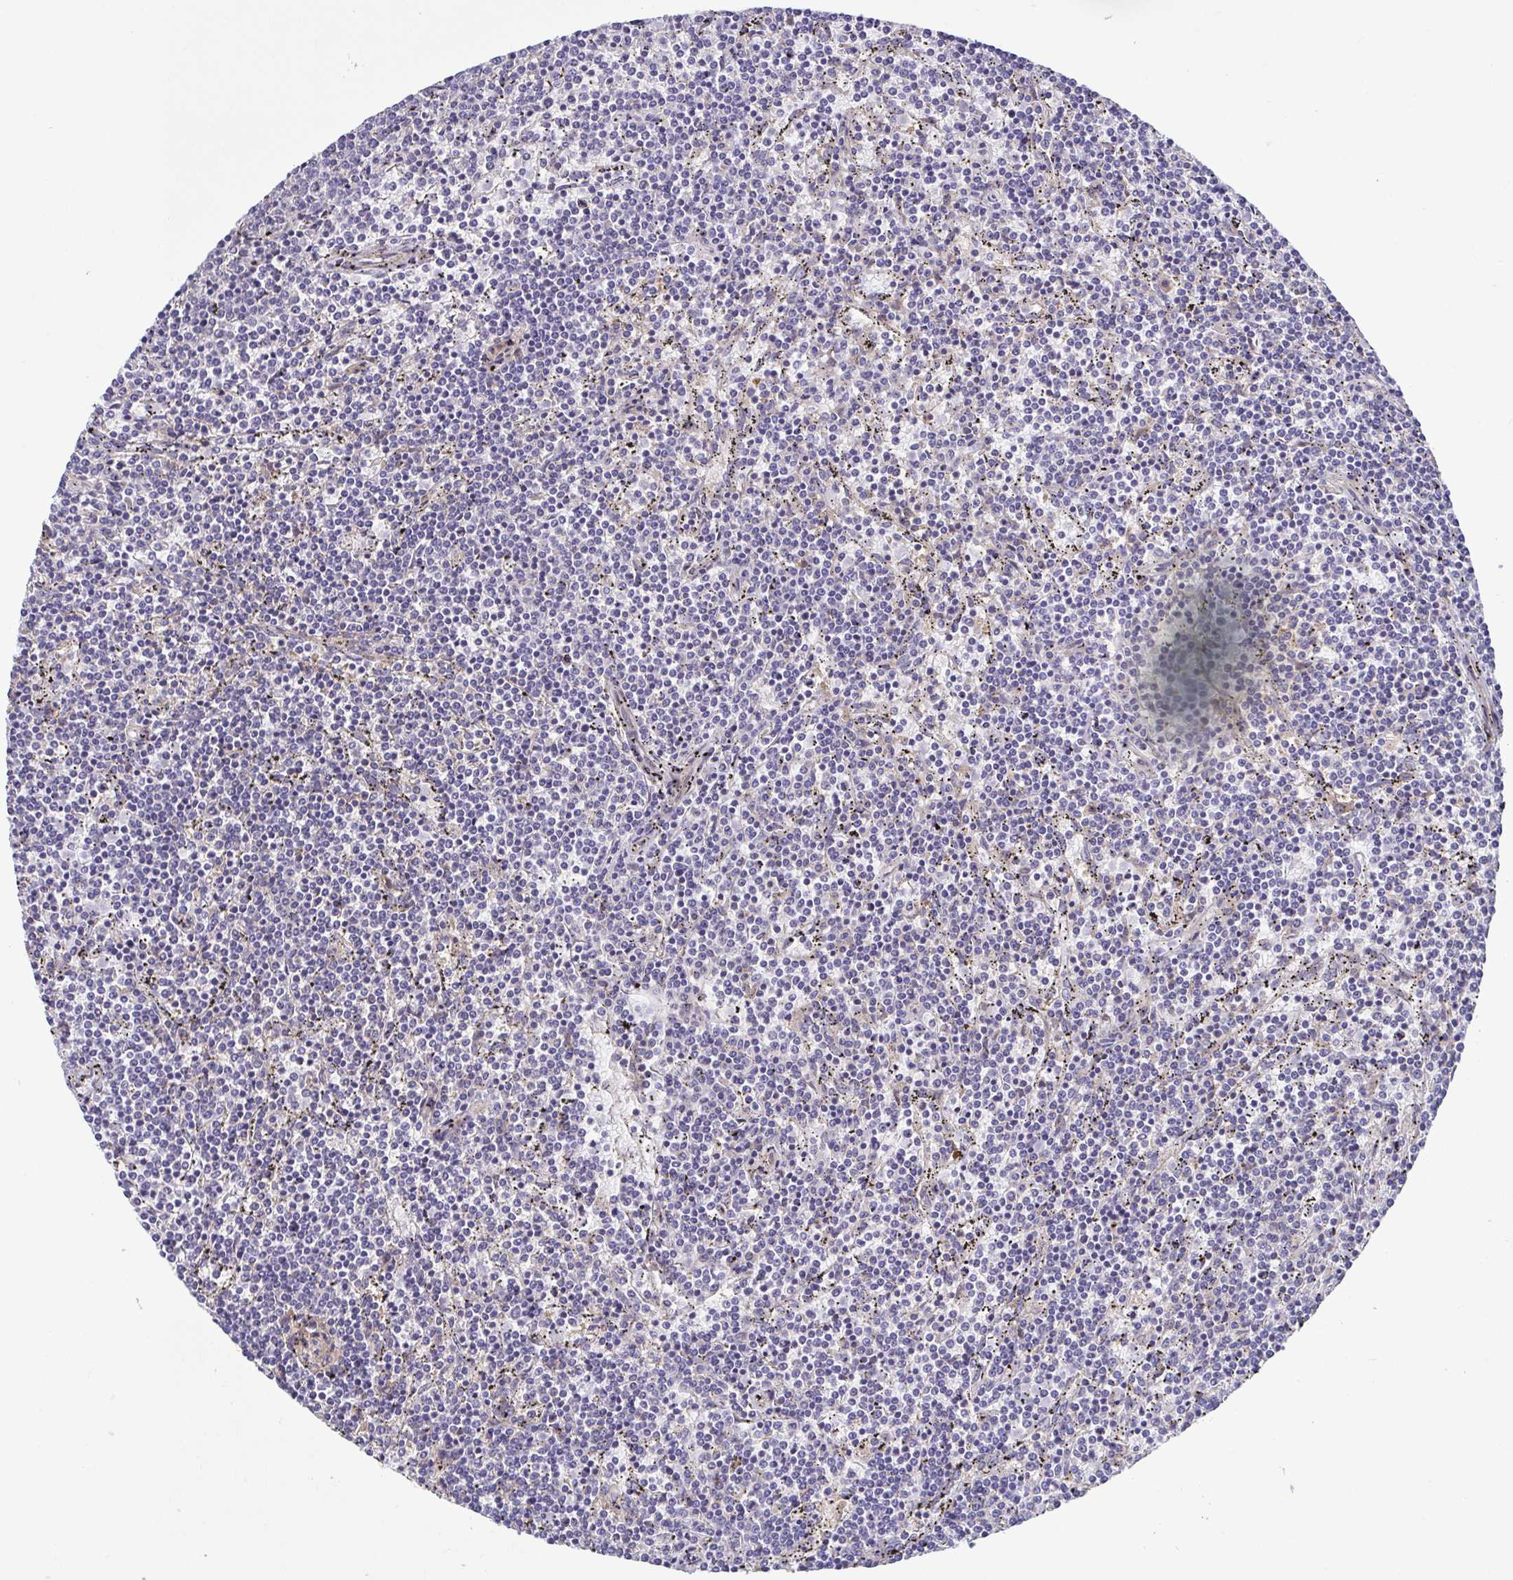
{"staining": {"intensity": "negative", "quantity": "none", "location": "none"}, "tissue": "lymphoma", "cell_type": "Tumor cells", "image_type": "cancer", "snomed": [{"axis": "morphology", "description": "Malignant lymphoma, non-Hodgkin's type, Low grade"}, {"axis": "topography", "description": "Spleen"}], "caption": "A high-resolution micrograph shows immunohistochemistry staining of lymphoma, which reveals no significant positivity in tumor cells.", "gene": "LMF2", "patient": {"sex": "female", "age": 50}}